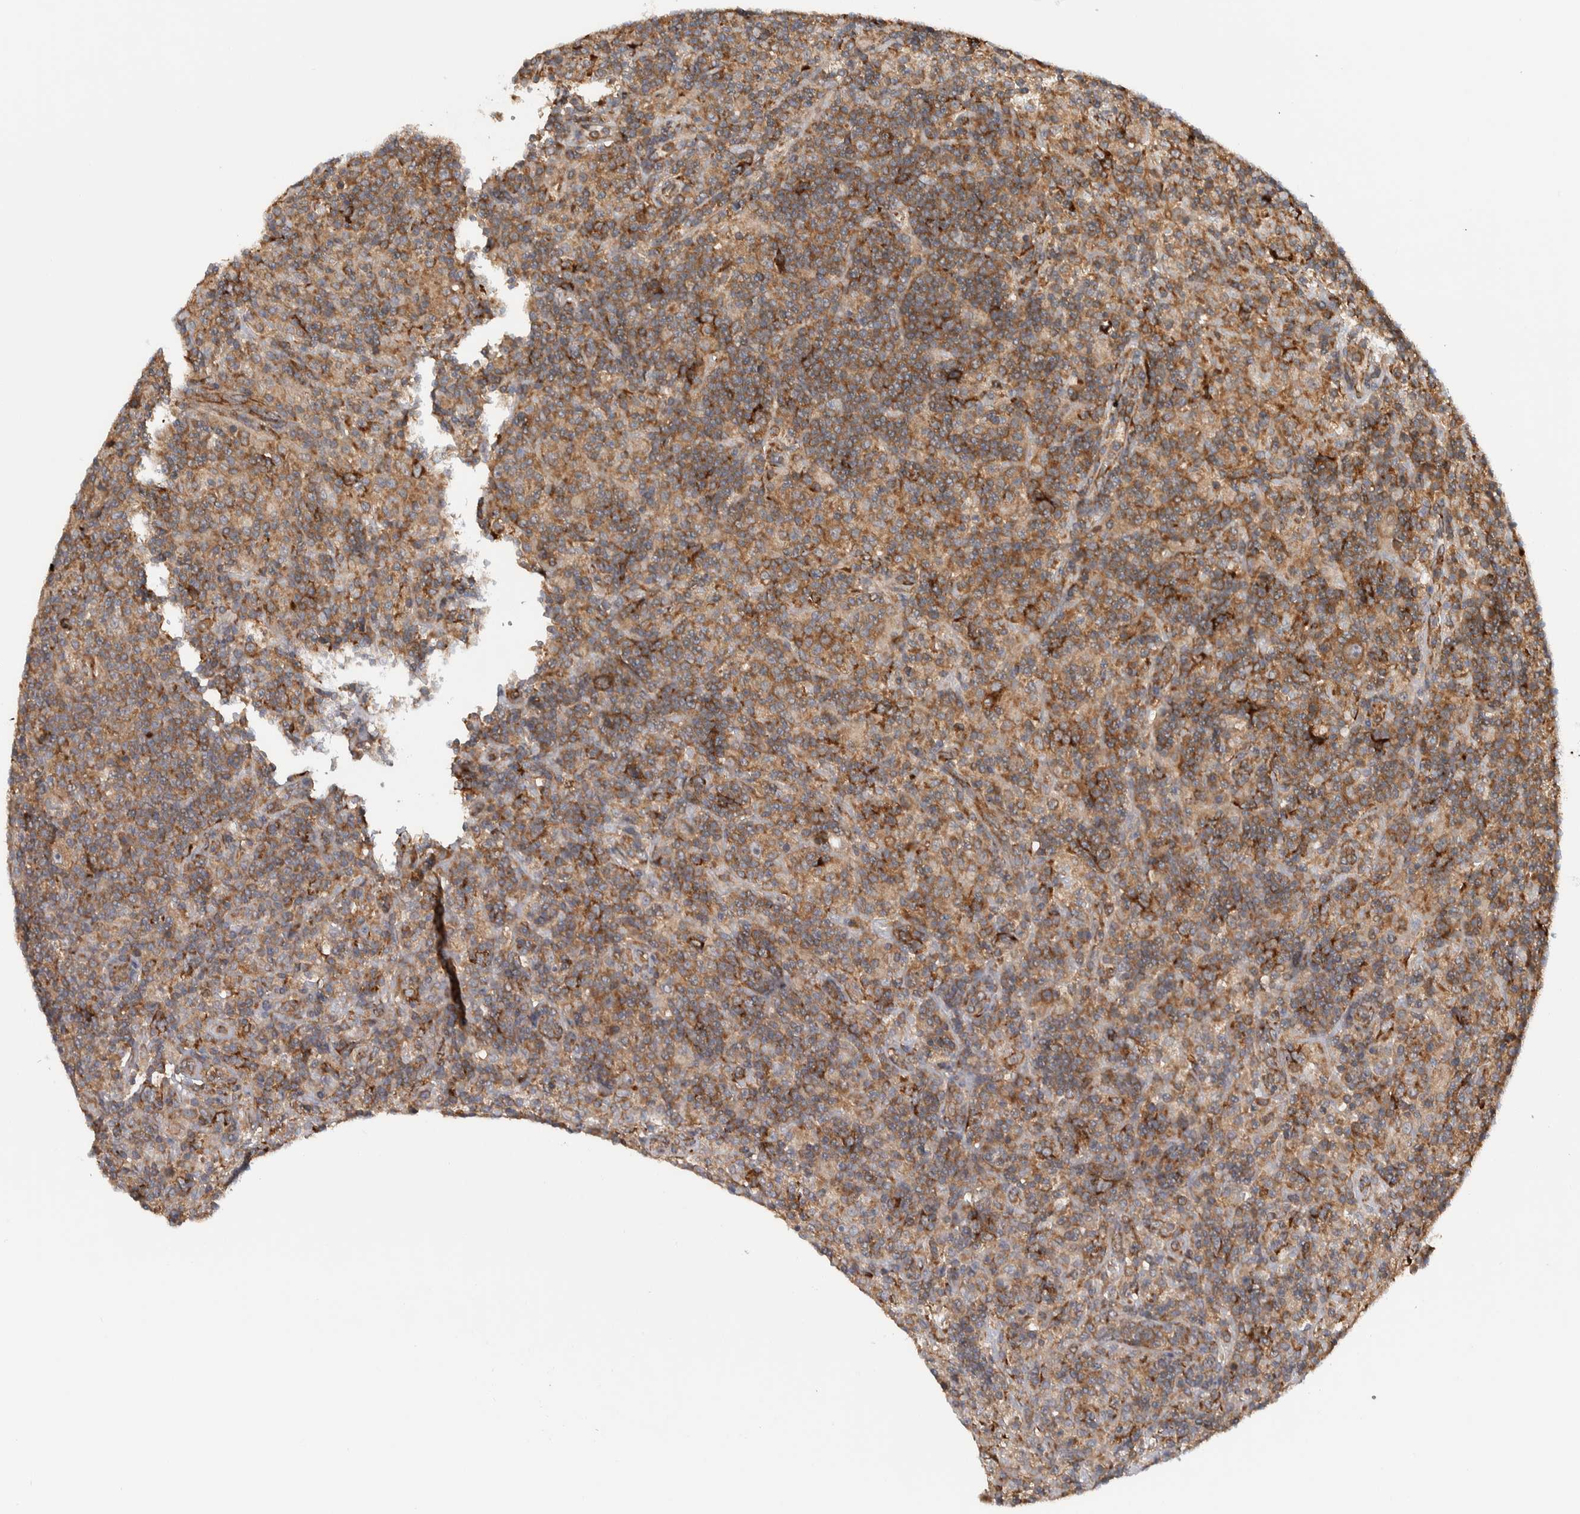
{"staining": {"intensity": "moderate", "quantity": ">75%", "location": "cytoplasmic/membranous"}, "tissue": "lymphoma", "cell_type": "Tumor cells", "image_type": "cancer", "snomed": [{"axis": "morphology", "description": "Hodgkin's disease, NOS"}, {"axis": "topography", "description": "Lymph node"}], "caption": "Immunohistochemical staining of Hodgkin's disease displays moderate cytoplasmic/membranous protein staining in about >75% of tumor cells.", "gene": "EIF3H", "patient": {"sex": "male", "age": 70}}